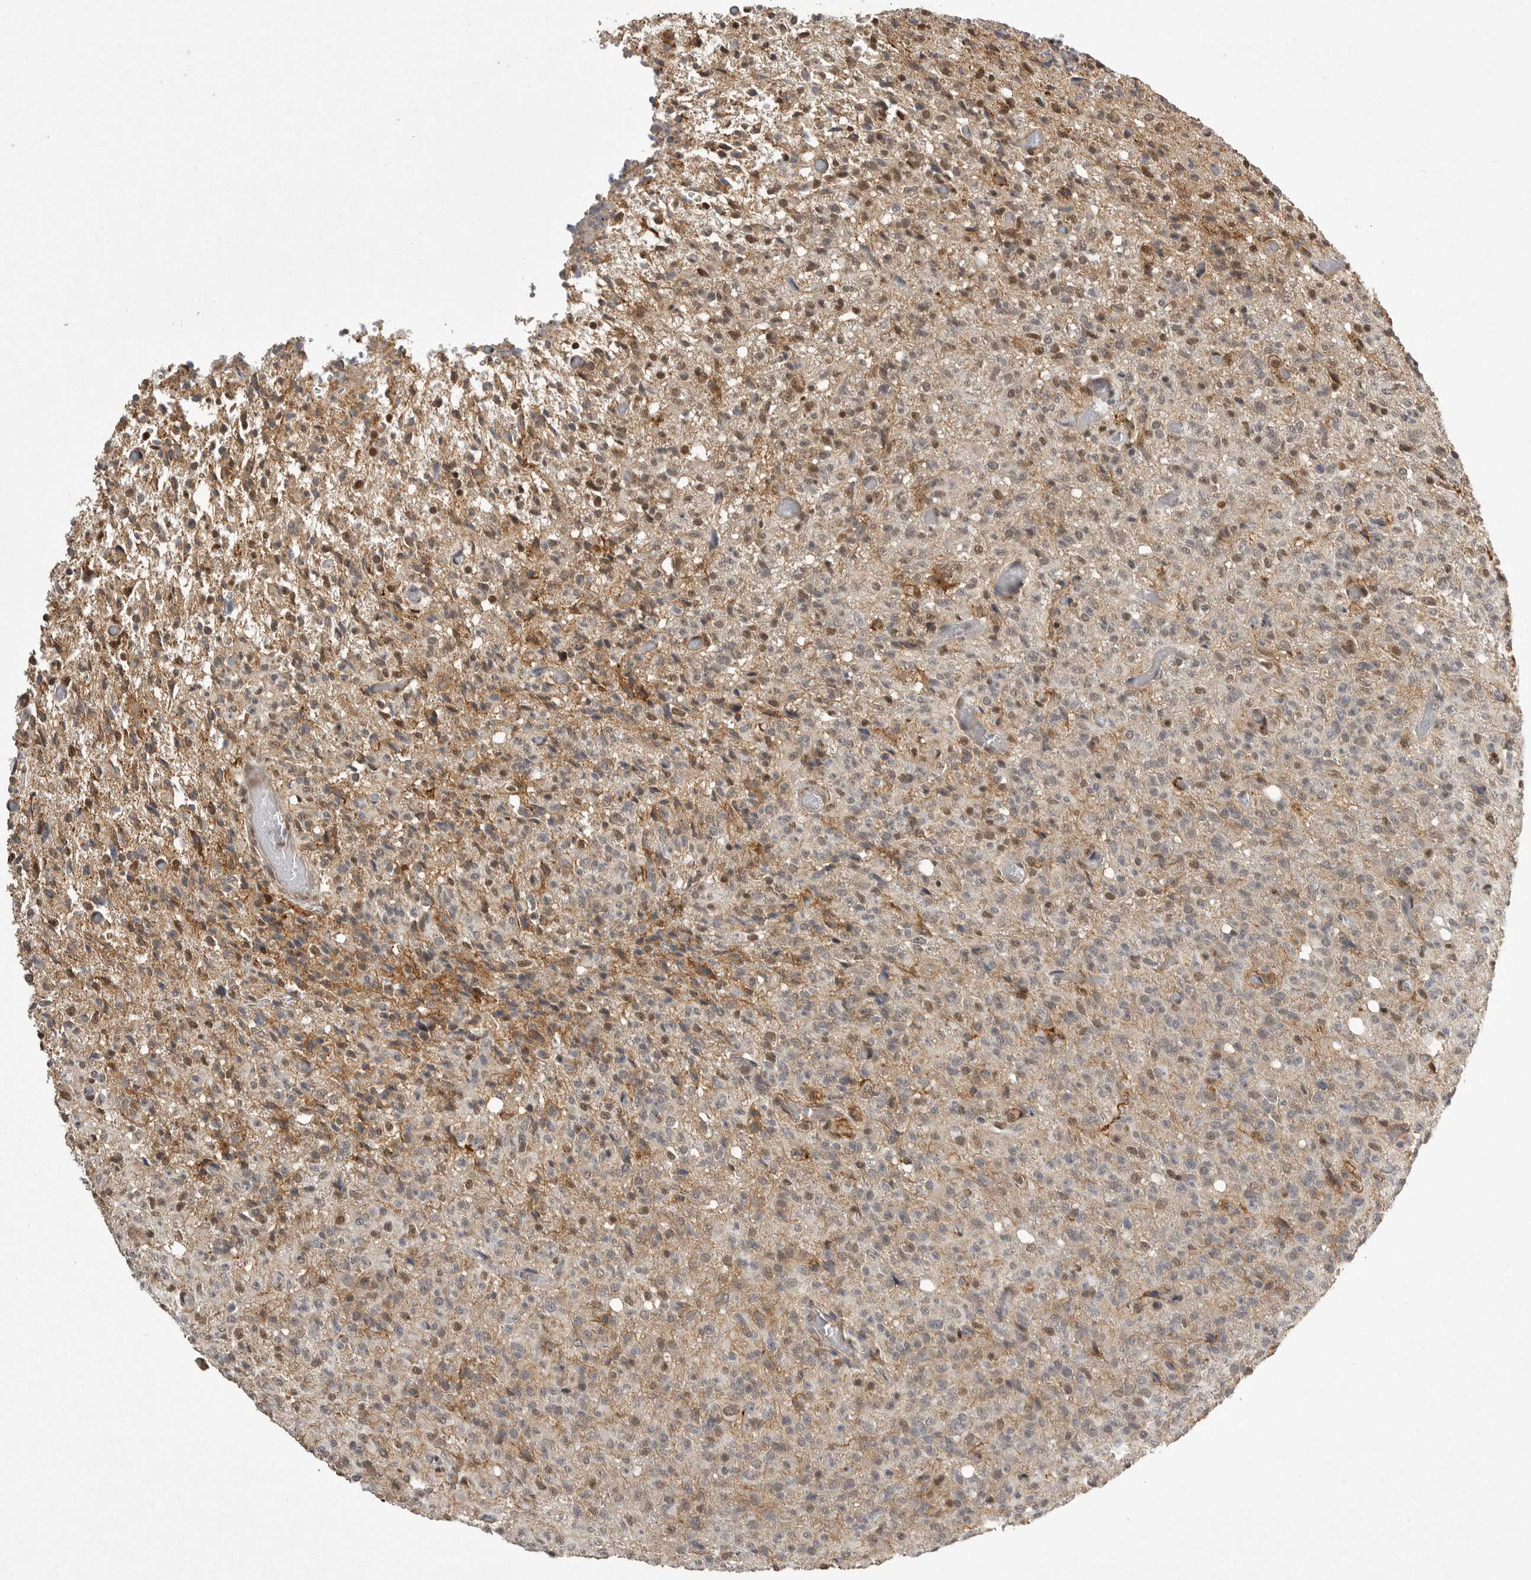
{"staining": {"intensity": "moderate", "quantity": "25%-75%", "location": "cytoplasmic/membranous"}, "tissue": "glioma", "cell_type": "Tumor cells", "image_type": "cancer", "snomed": [{"axis": "morphology", "description": "Glioma, malignant, High grade"}, {"axis": "topography", "description": "Brain"}], "caption": "Tumor cells show medium levels of moderate cytoplasmic/membranous expression in about 25%-75% of cells in human glioma.", "gene": "NECTIN1", "patient": {"sex": "female", "age": 57}}